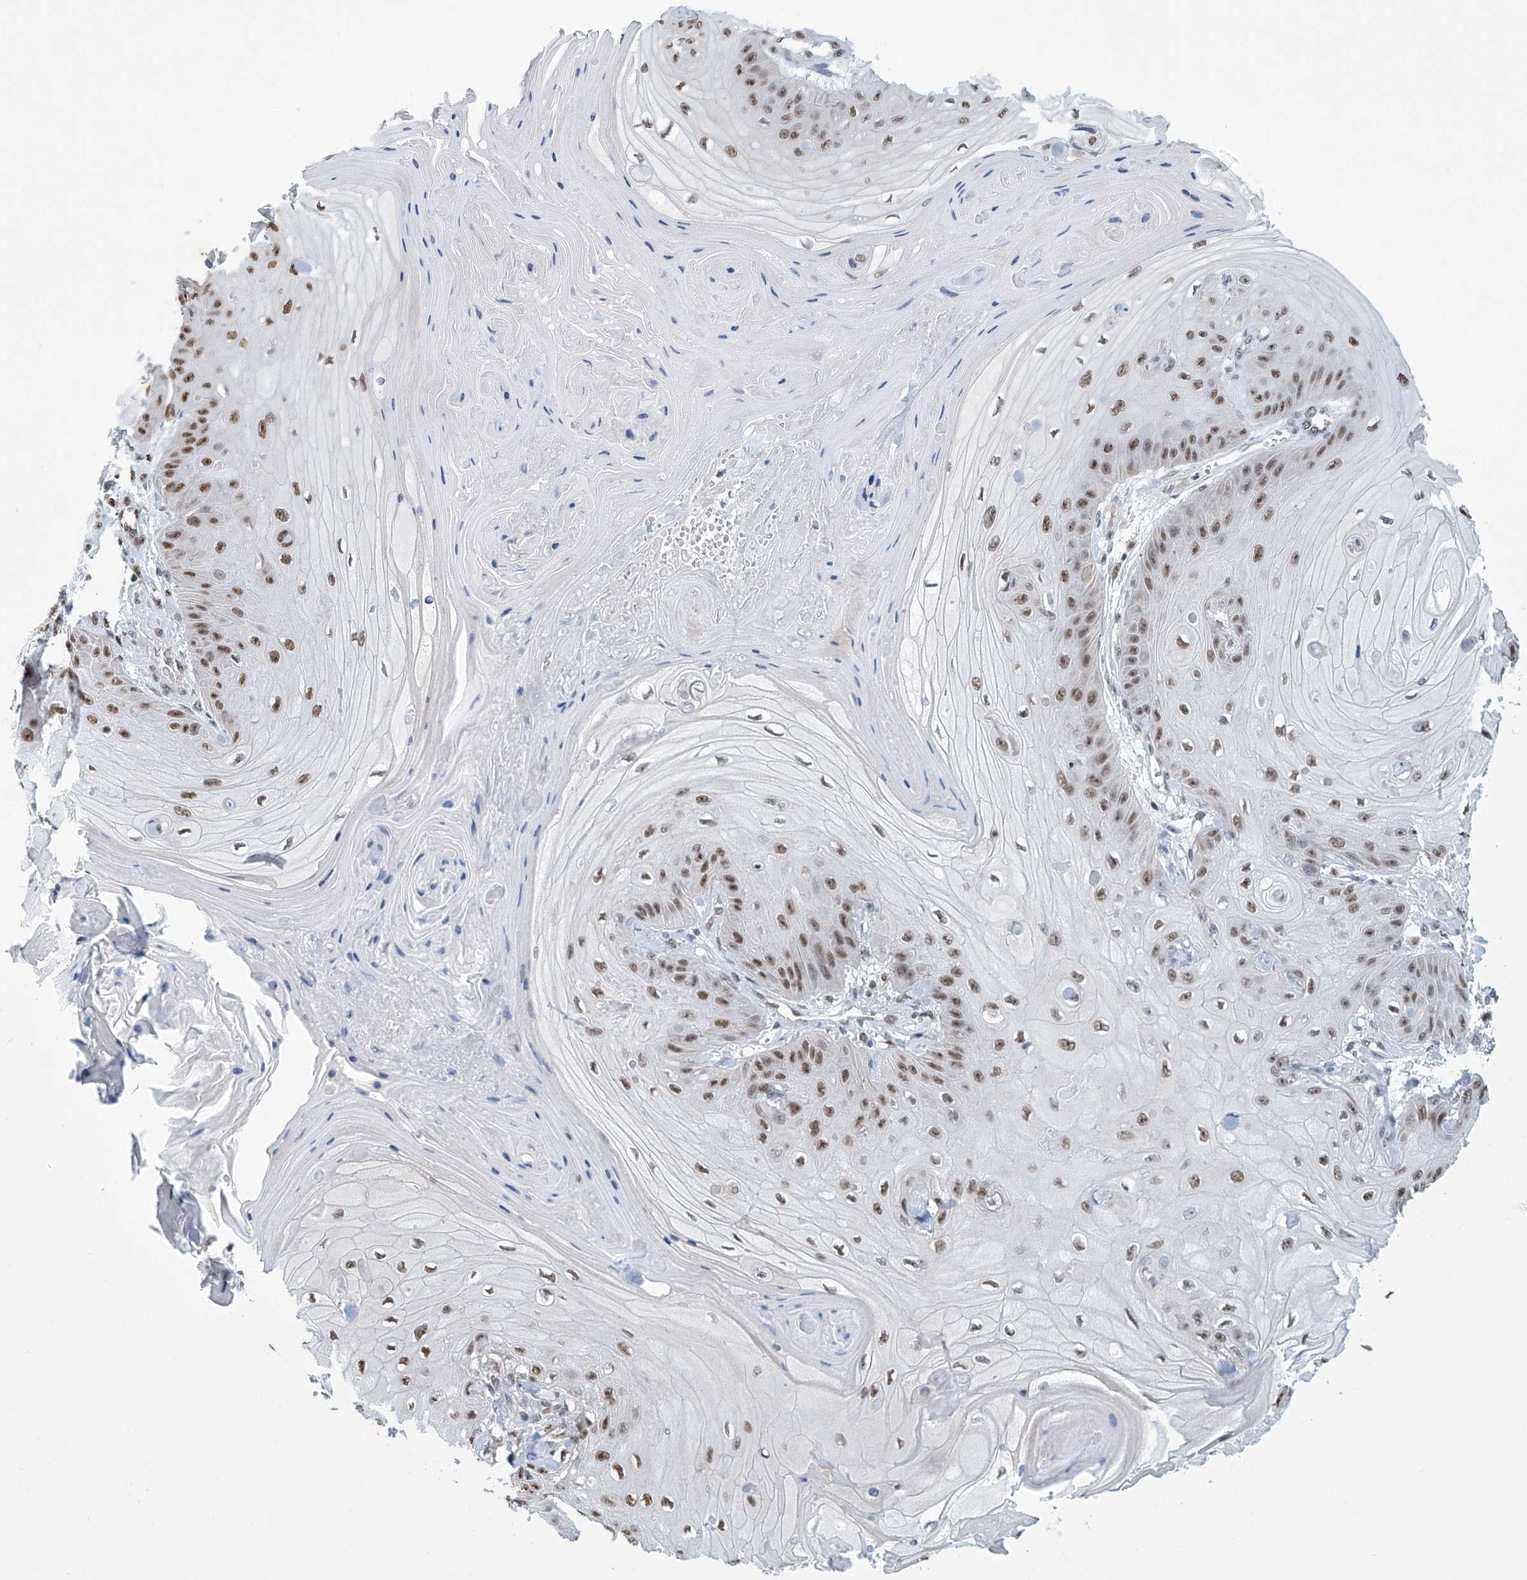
{"staining": {"intensity": "moderate", "quantity": ">75%", "location": "nuclear"}, "tissue": "skin cancer", "cell_type": "Tumor cells", "image_type": "cancer", "snomed": [{"axis": "morphology", "description": "Squamous cell carcinoma, NOS"}, {"axis": "topography", "description": "Skin"}], "caption": "Skin squamous cell carcinoma stained for a protein reveals moderate nuclear positivity in tumor cells.", "gene": "SREBF2", "patient": {"sex": "male", "age": 74}}